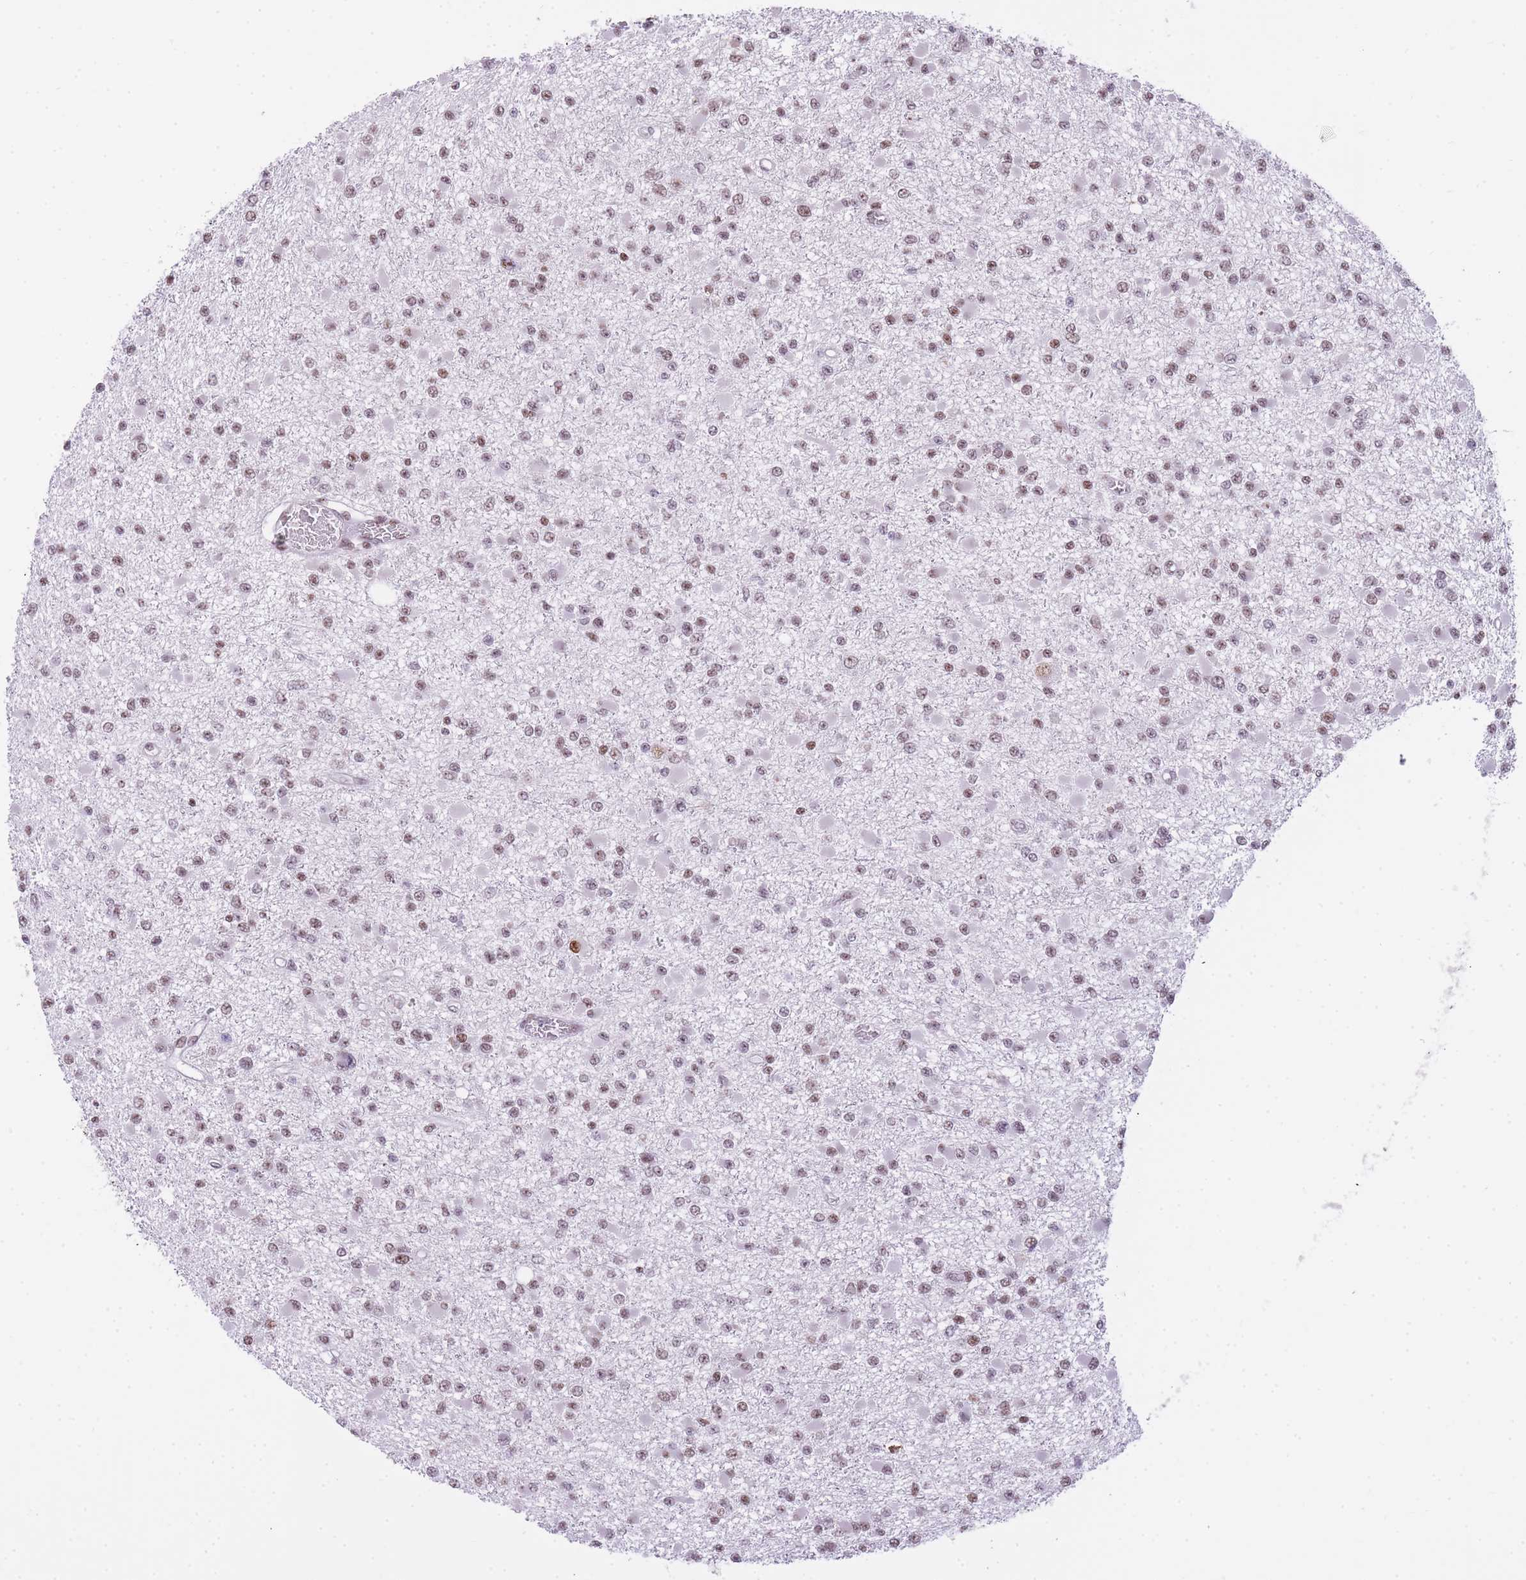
{"staining": {"intensity": "moderate", "quantity": ">75%", "location": "nuclear"}, "tissue": "glioma", "cell_type": "Tumor cells", "image_type": "cancer", "snomed": [{"axis": "morphology", "description": "Glioma, malignant, Low grade"}, {"axis": "topography", "description": "Brain"}], "caption": "Protein analysis of glioma tissue reveals moderate nuclear positivity in about >75% of tumor cells. (DAB (3,3'-diaminobenzidine) IHC with brightfield microscopy, high magnification).", "gene": "EVC2", "patient": {"sex": "female", "age": 22}}